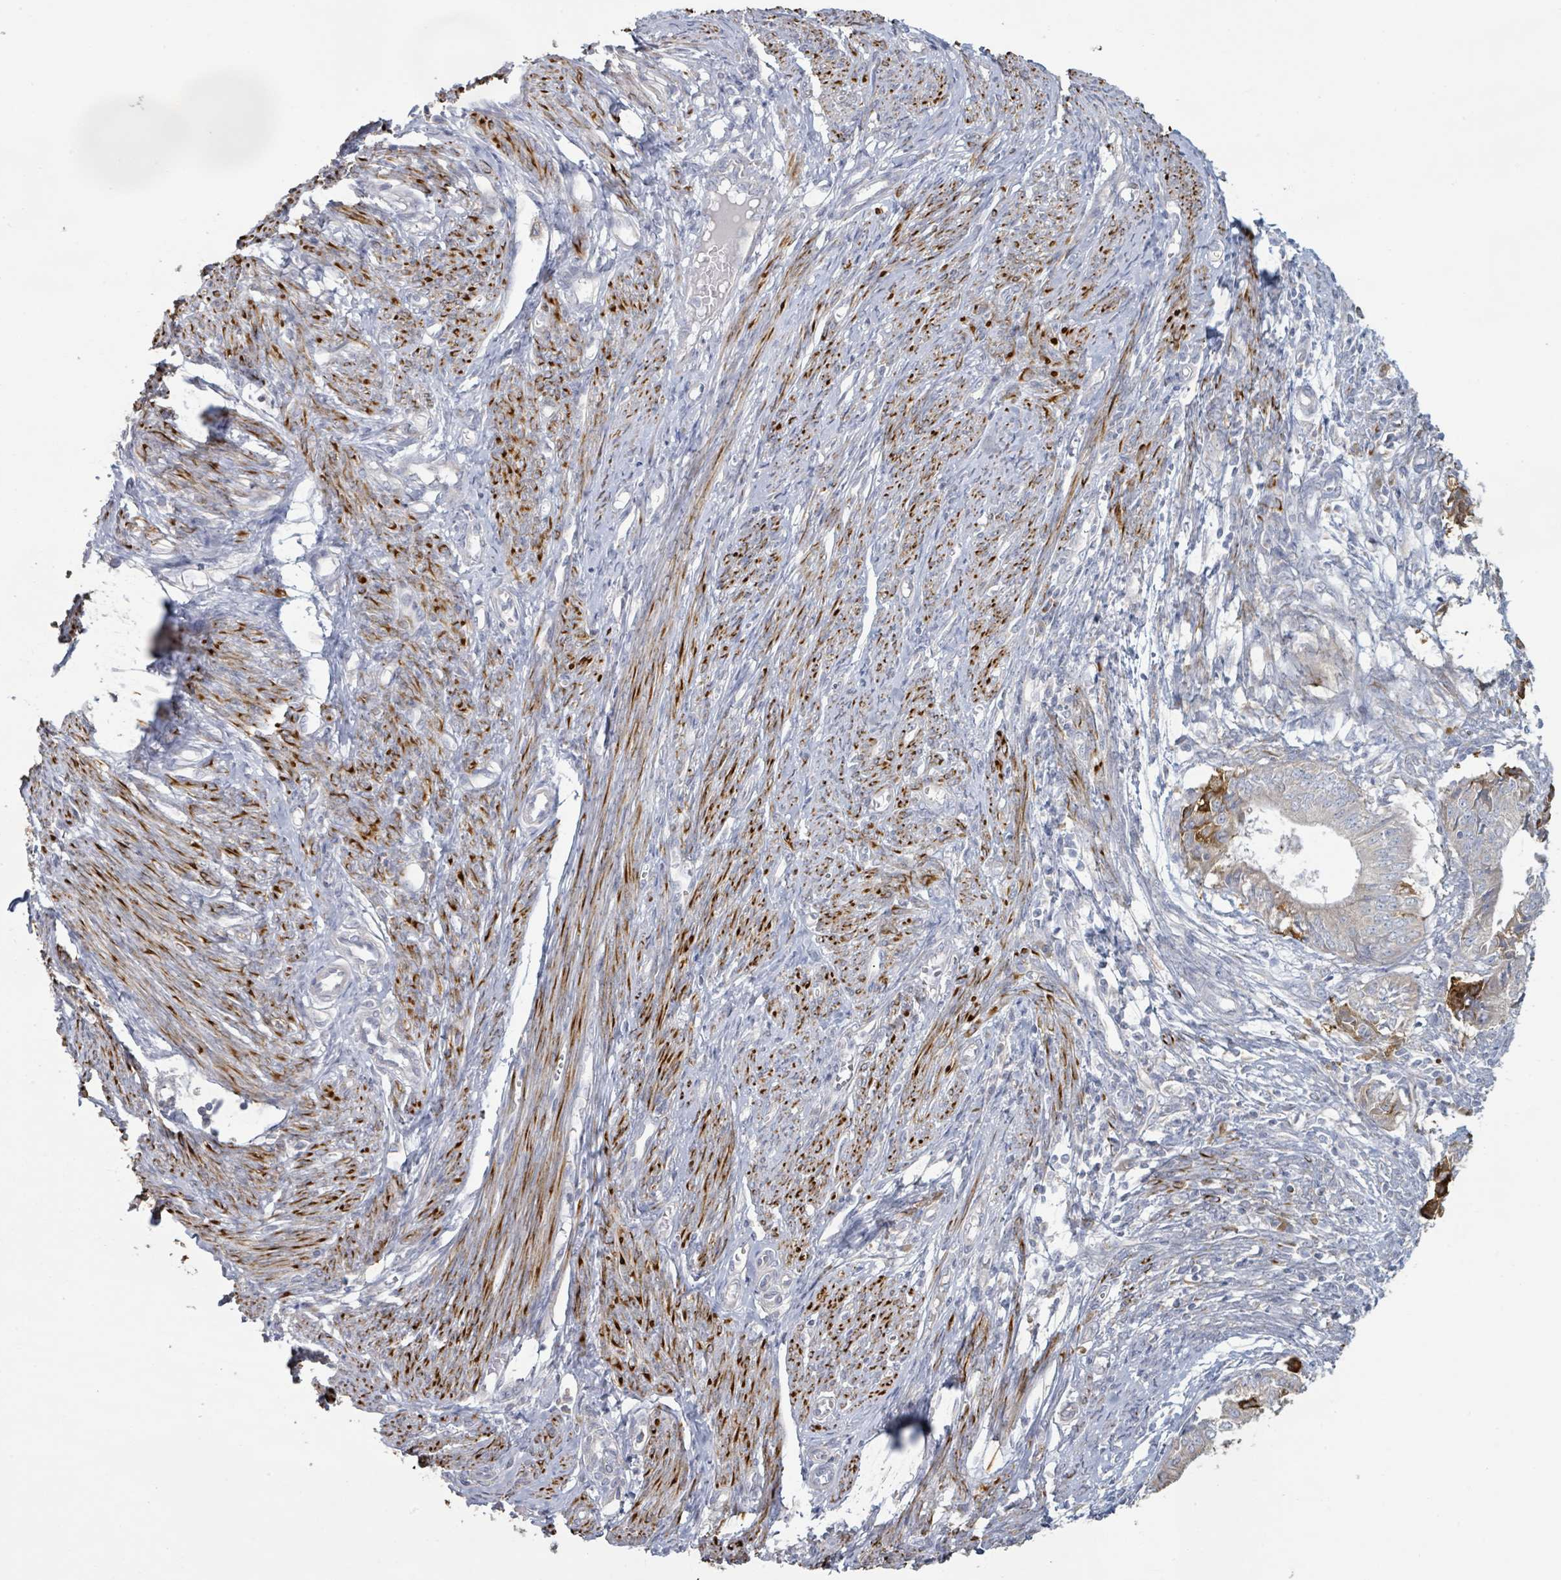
{"staining": {"intensity": "moderate", "quantity": "<25%", "location": "cytoplasmic/membranous"}, "tissue": "endometrial cancer", "cell_type": "Tumor cells", "image_type": "cancer", "snomed": [{"axis": "morphology", "description": "Adenocarcinoma, NOS"}, {"axis": "topography", "description": "Endometrium"}], "caption": "Brown immunohistochemical staining in endometrial cancer shows moderate cytoplasmic/membranous expression in about <25% of tumor cells.", "gene": "KCNS2", "patient": {"sex": "female", "age": 62}}